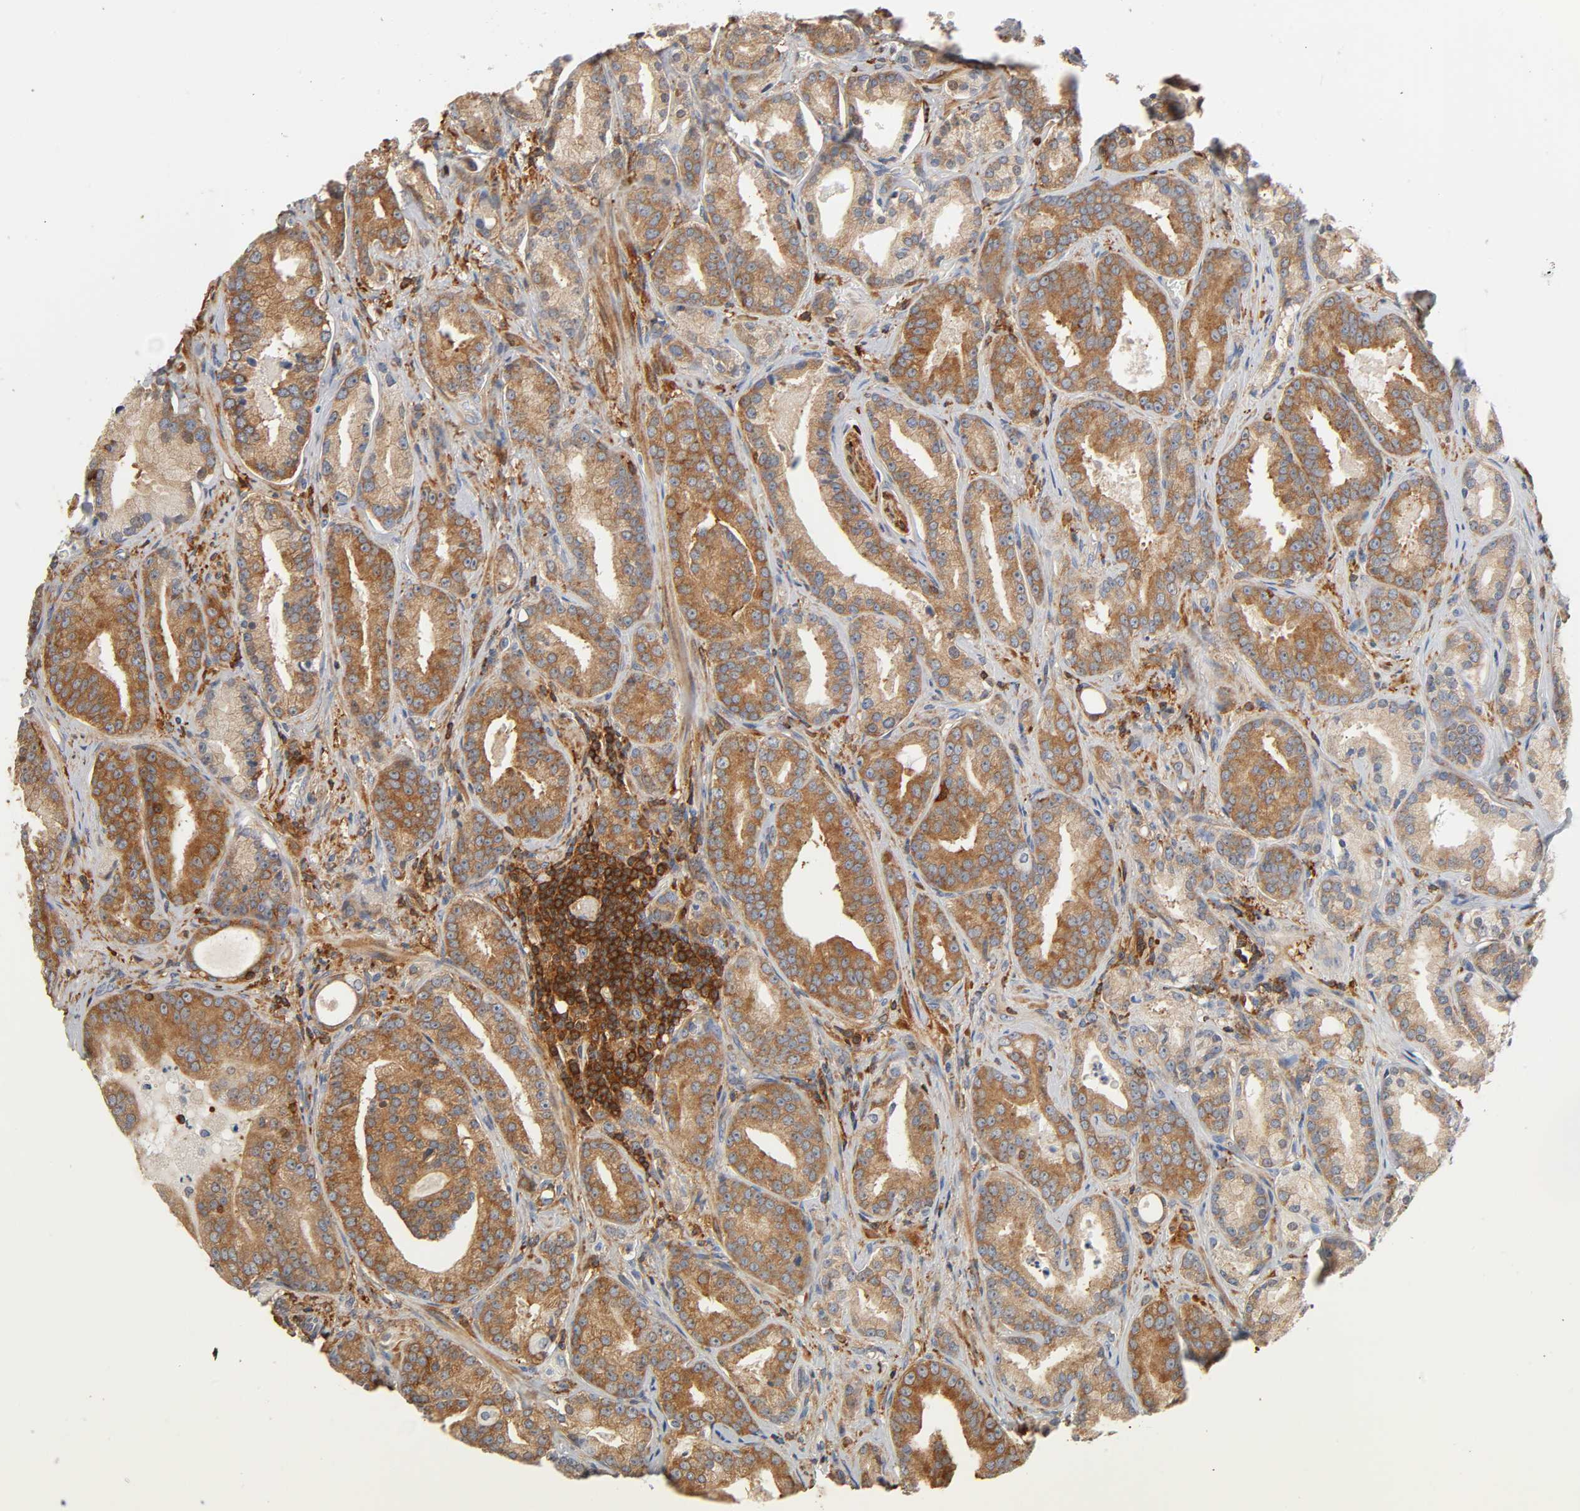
{"staining": {"intensity": "moderate", "quantity": ">75%", "location": "cytoplasmic/membranous,nuclear"}, "tissue": "prostate cancer", "cell_type": "Tumor cells", "image_type": "cancer", "snomed": [{"axis": "morphology", "description": "Adenocarcinoma, Low grade"}, {"axis": "topography", "description": "Prostate"}], "caption": "This is an image of immunohistochemistry staining of prostate cancer, which shows moderate expression in the cytoplasmic/membranous and nuclear of tumor cells.", "gene": "BIN1", "patient": {"sex": "male", "age": 63}}